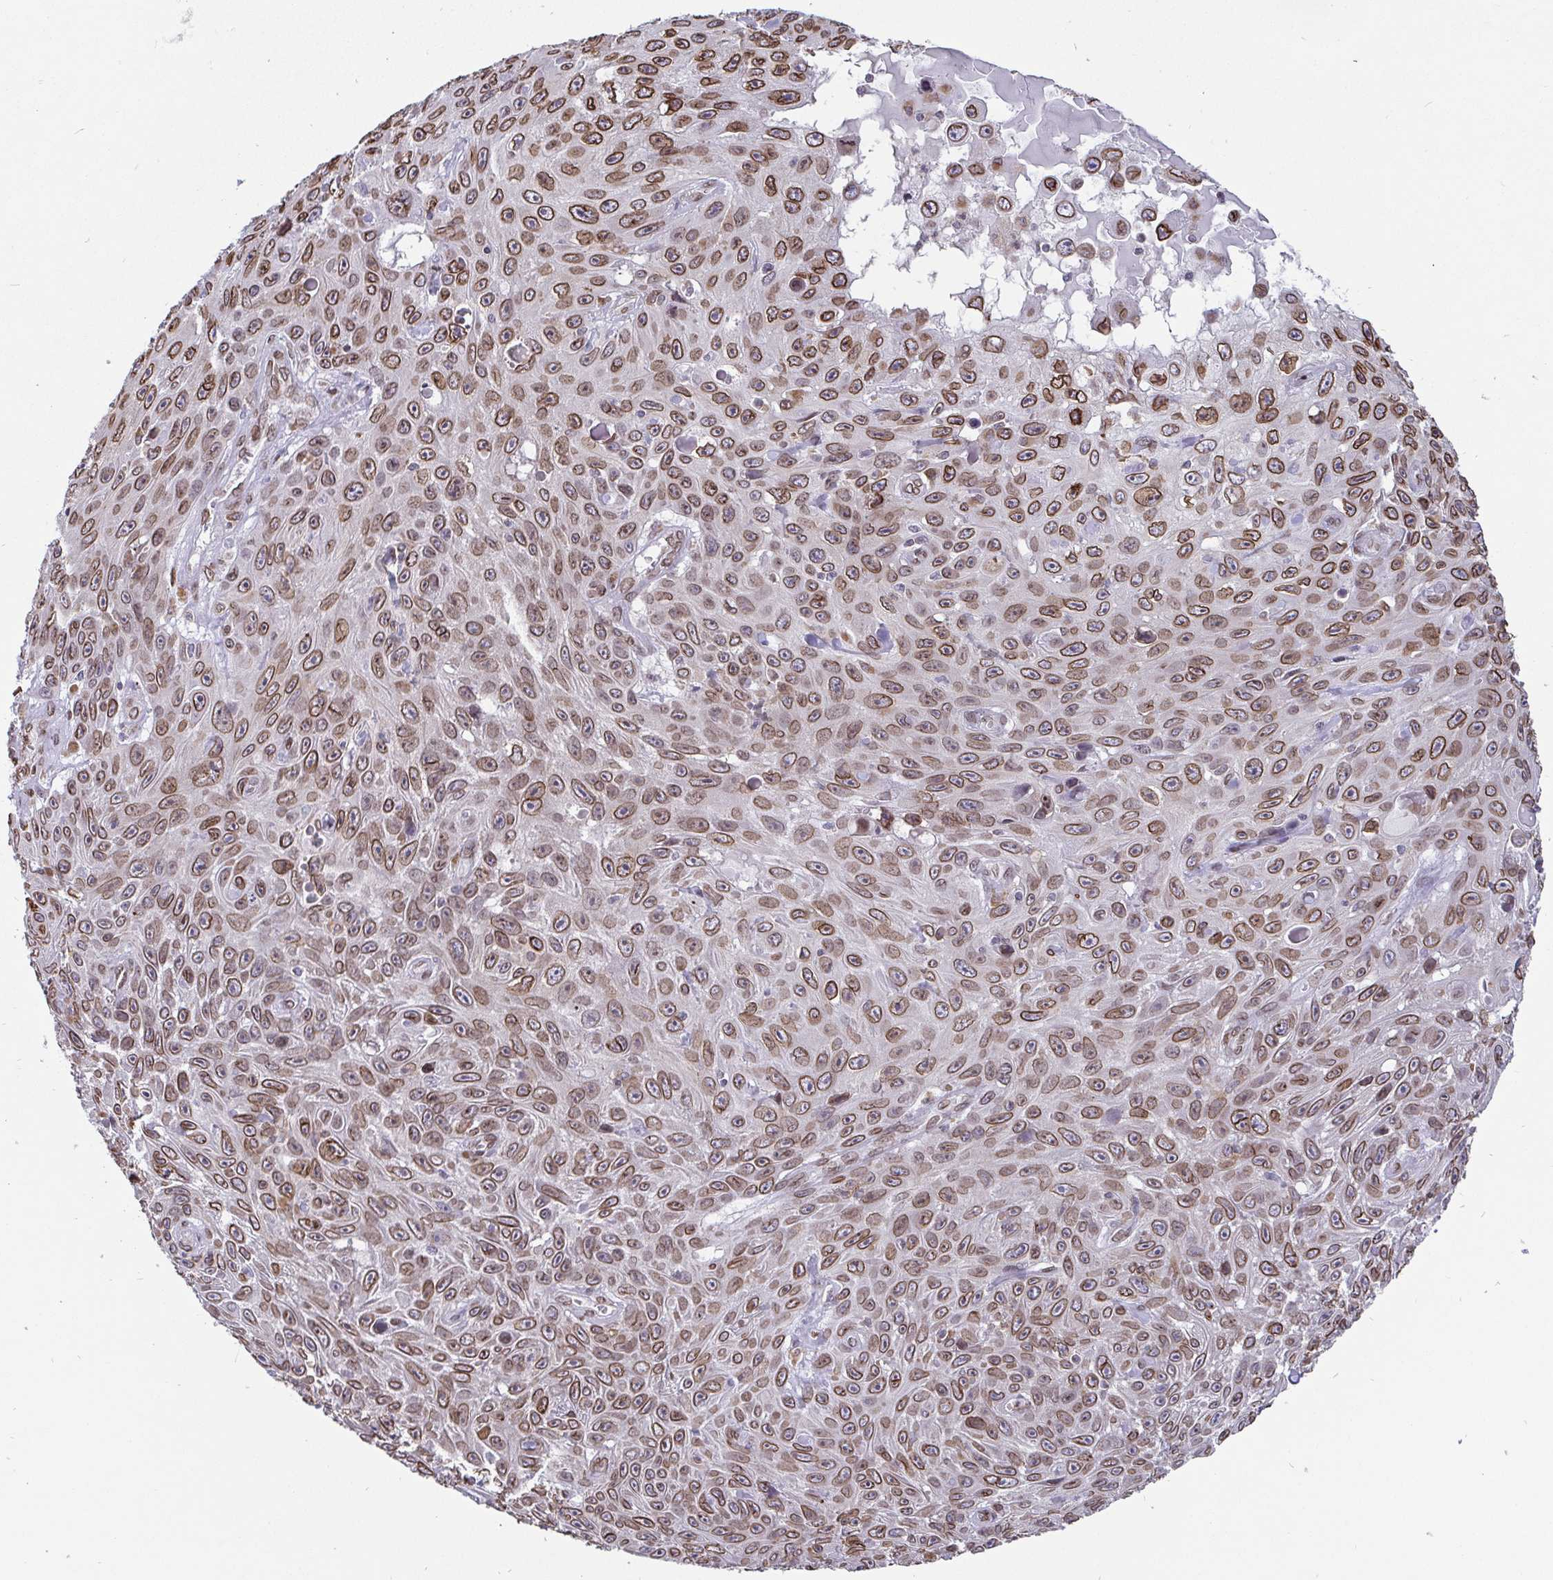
{"staining": {"intensity": "moderate", "quantity": ">75%", "location": "cytoplasmic/membranous,nuclear"}, "tissue": "skin cancer", "cell_type": "Tumor cells", "image_type": "cancer", "snomed": [{"axis": "morphology", "description": "Squamous cell carcinoma, NOS"}, {"axis": "topography", "description": "Skin"}], "caption": "Immunohistochemistry (IHC) (DAB) staining of skin cancer (squamous cell carcinoma) shows moderate cytoplasmic/membranous and nuclear protein positivity in approximately >75% of tumor cells.", "gene": "EMD", "patient": {"sex": "male", "age": 82}}